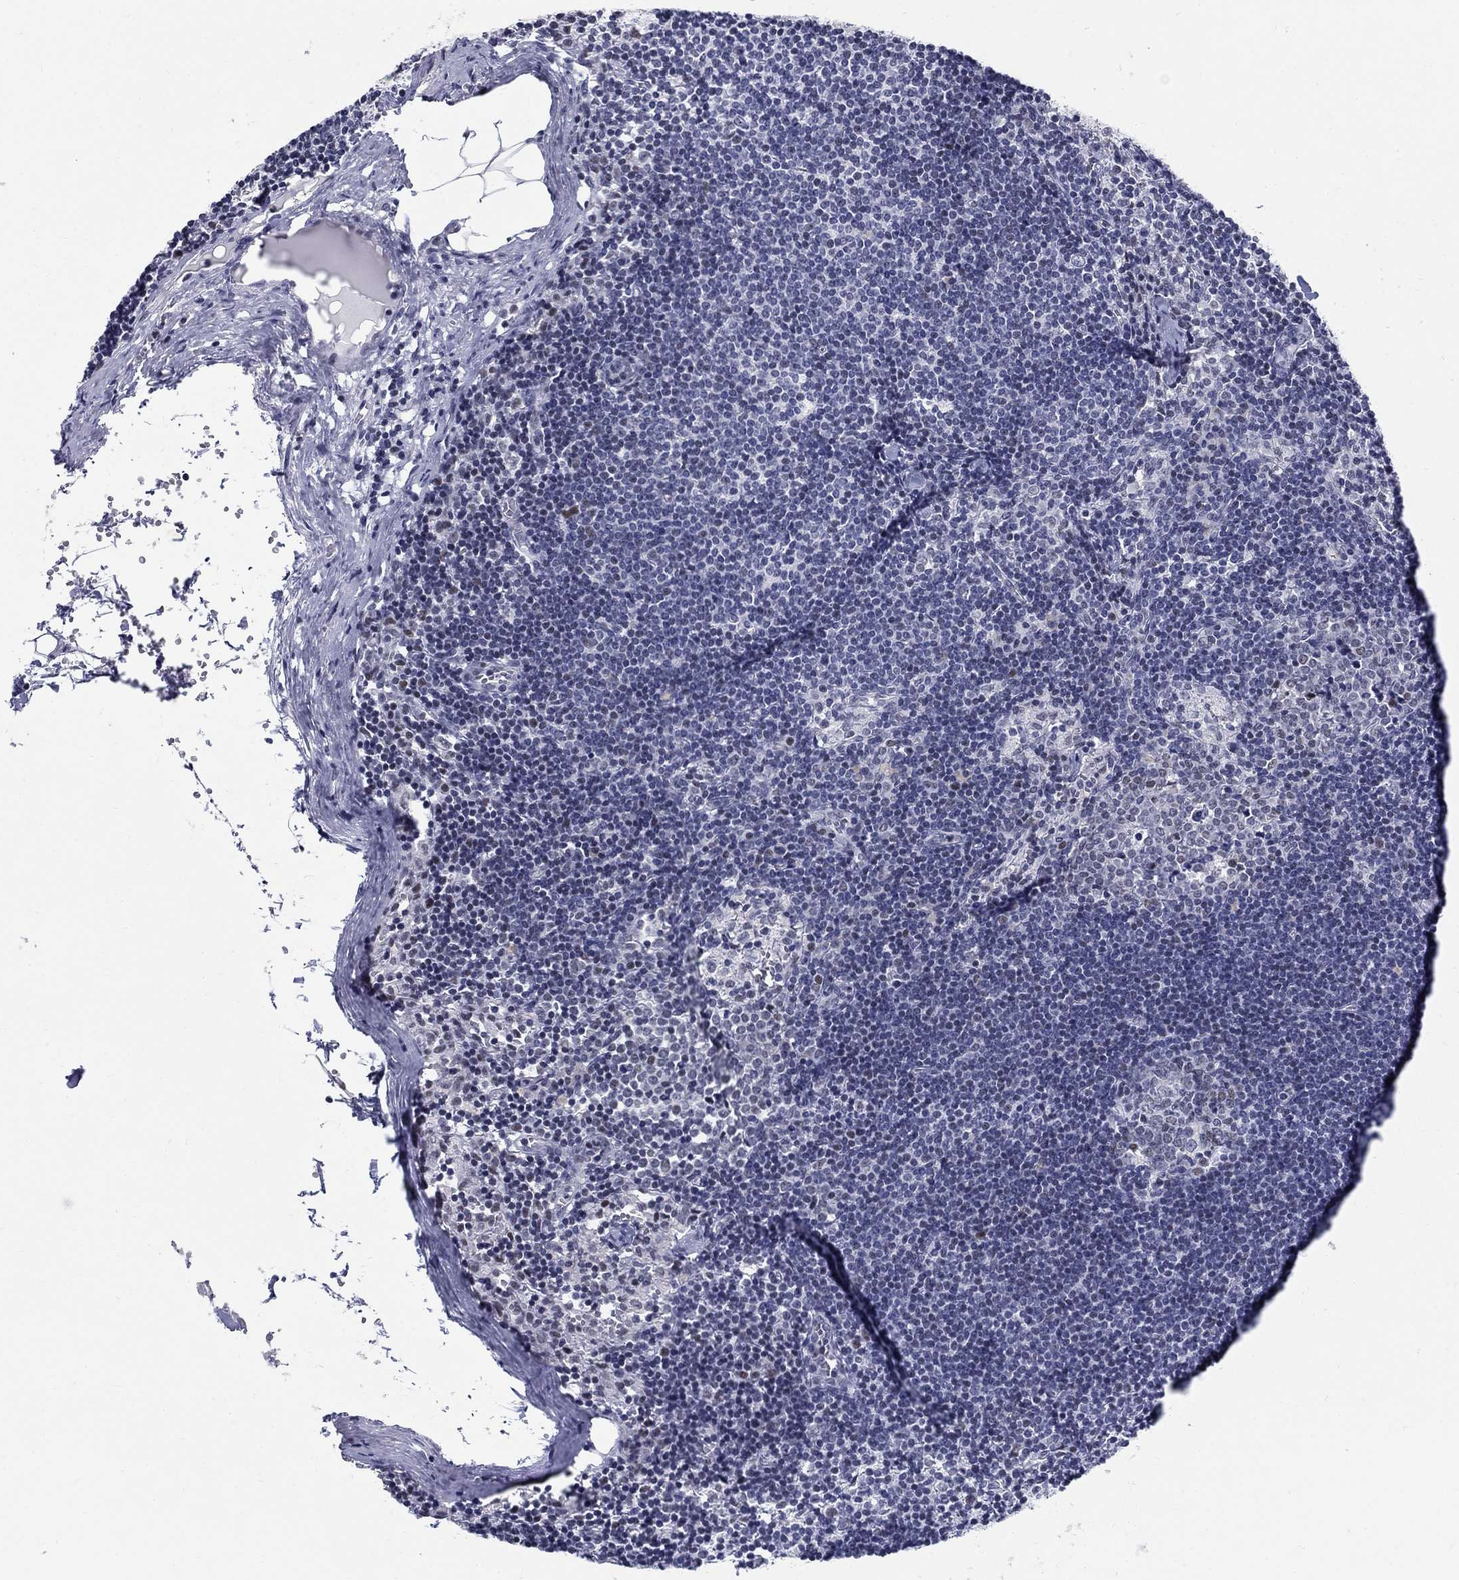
{"staining": {"intensity": "negative", "quantity": "none", "location": "none"}, "tissue": "lymph node", "cell_type": "Germinal center cells", "image_type": "normal", "snomed": [{"axis": "morphology", "description": "Normal tissue, NOS"}, {"axis": "topography", "description": "Lymph node"}], "caption": "Immunohistochemistry micrograph of unremarkable lymph node: lymph node stained with DAB (3,3'-diaminobenzidine) reveals no significant protein staining in germinal center cells. (DAB (3,3'-diaminobenzidine) IHC visualized using brightfield microscopy, high magnification).", "gene": "BHLHE22", "patient": {"sex": "female", "age": 52}}